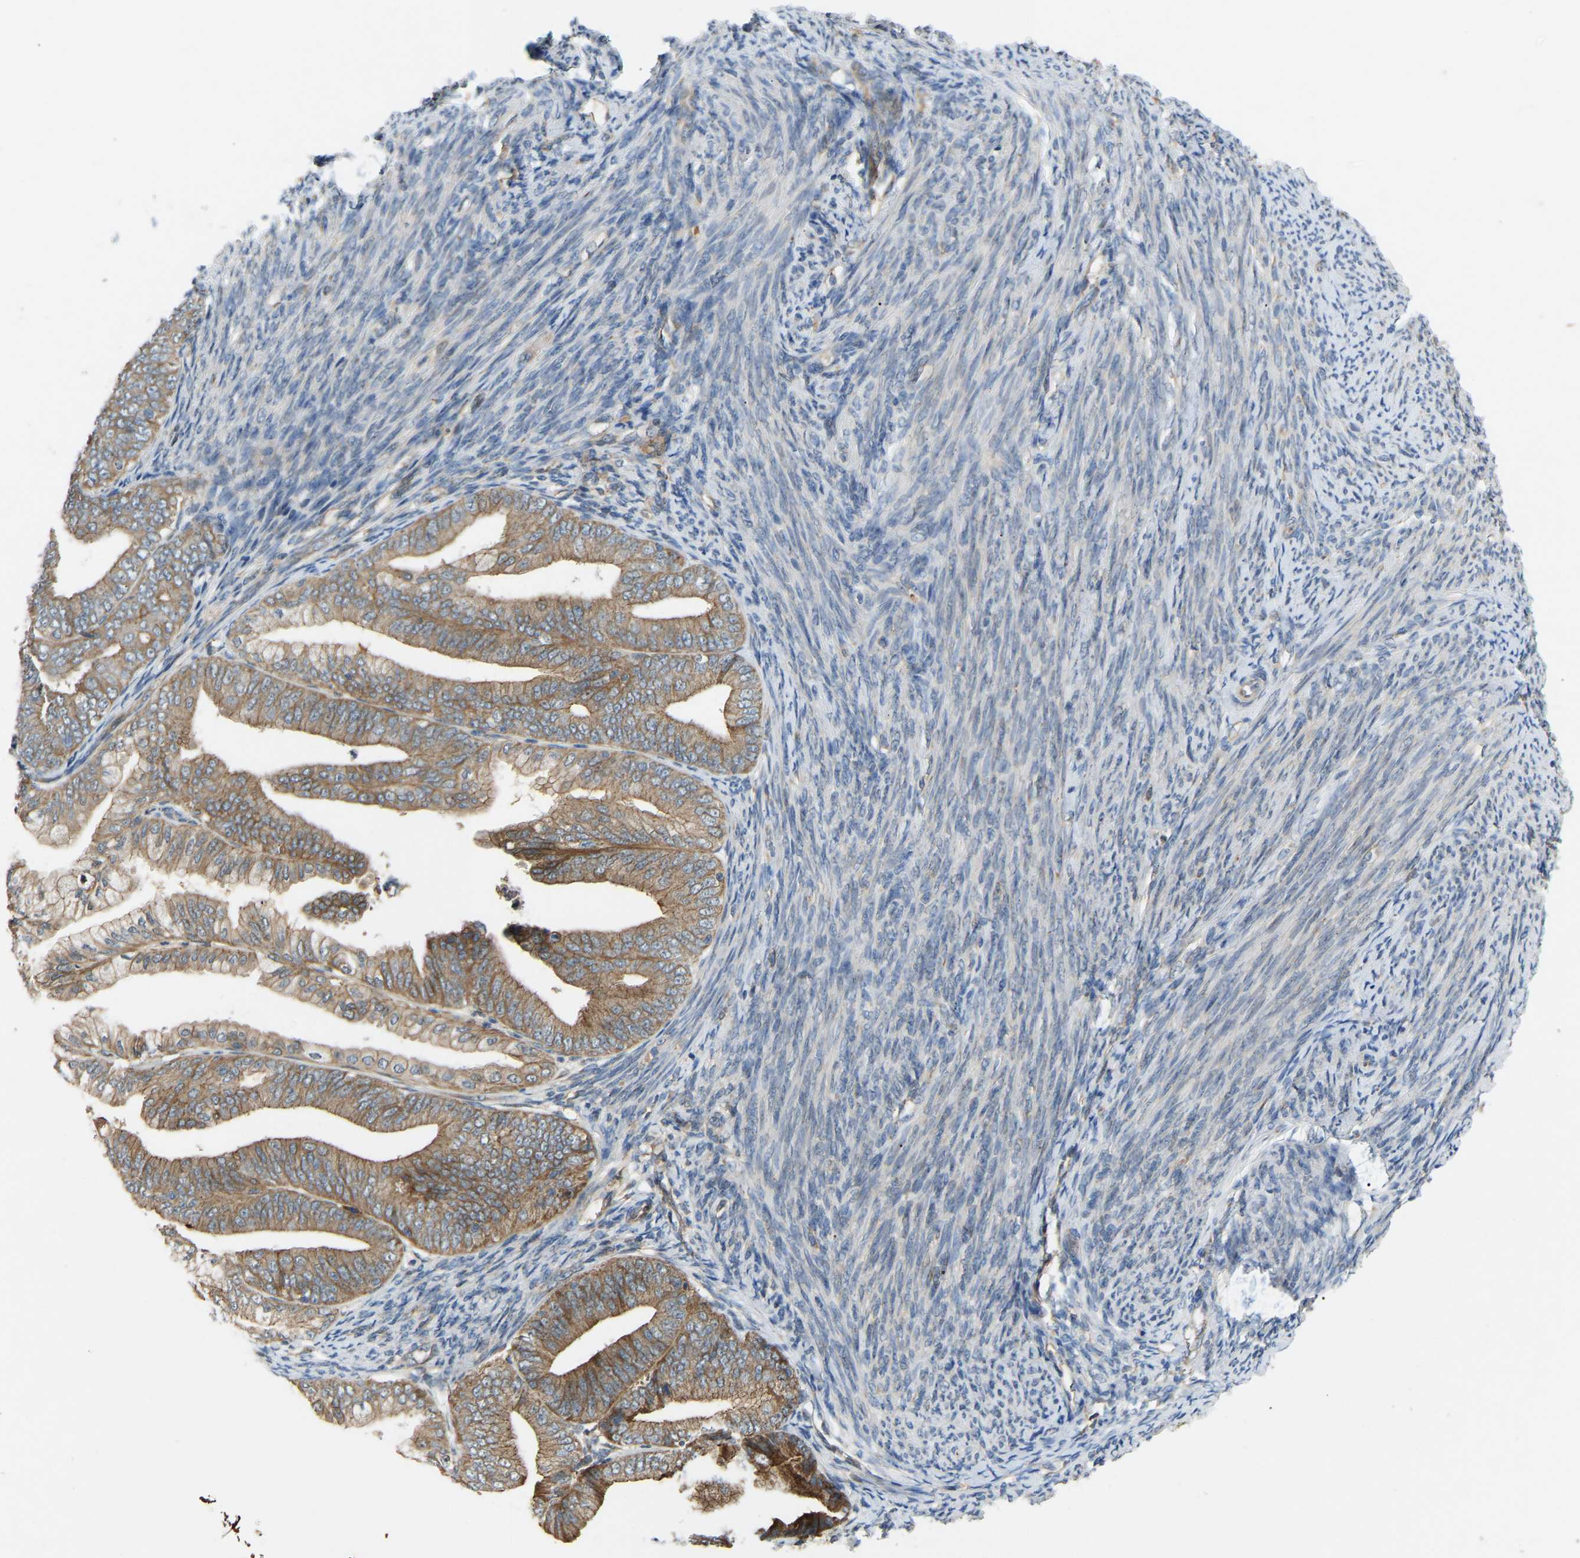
{"staining": {"intensity": "moderate", "quantity": ">75%", "location": "cytoplasmic/membranous"}, "tissue": "endometrial cancer", "cell_type": "Tumor cells", "image_type": "cancer", "snomed": [{"axis": "morphology", "description": "Adenocarcinoma, NOS"}, {"axis": "topography", "description": "Endometrium"}], "caption": "High-magnification brightfield microscopy of adenocarcinoma (endometrial) stained with DAB (3,3'-diaminobenzidine) (brown) and counterstained with hematoxylin (blue). tumor cells exhibit moderate cytoplasmic/membranous expression is appreciated in approximately>75% of cells.", "gene": "PTCD1", "patient": {"sex": "female", "age": 63}}